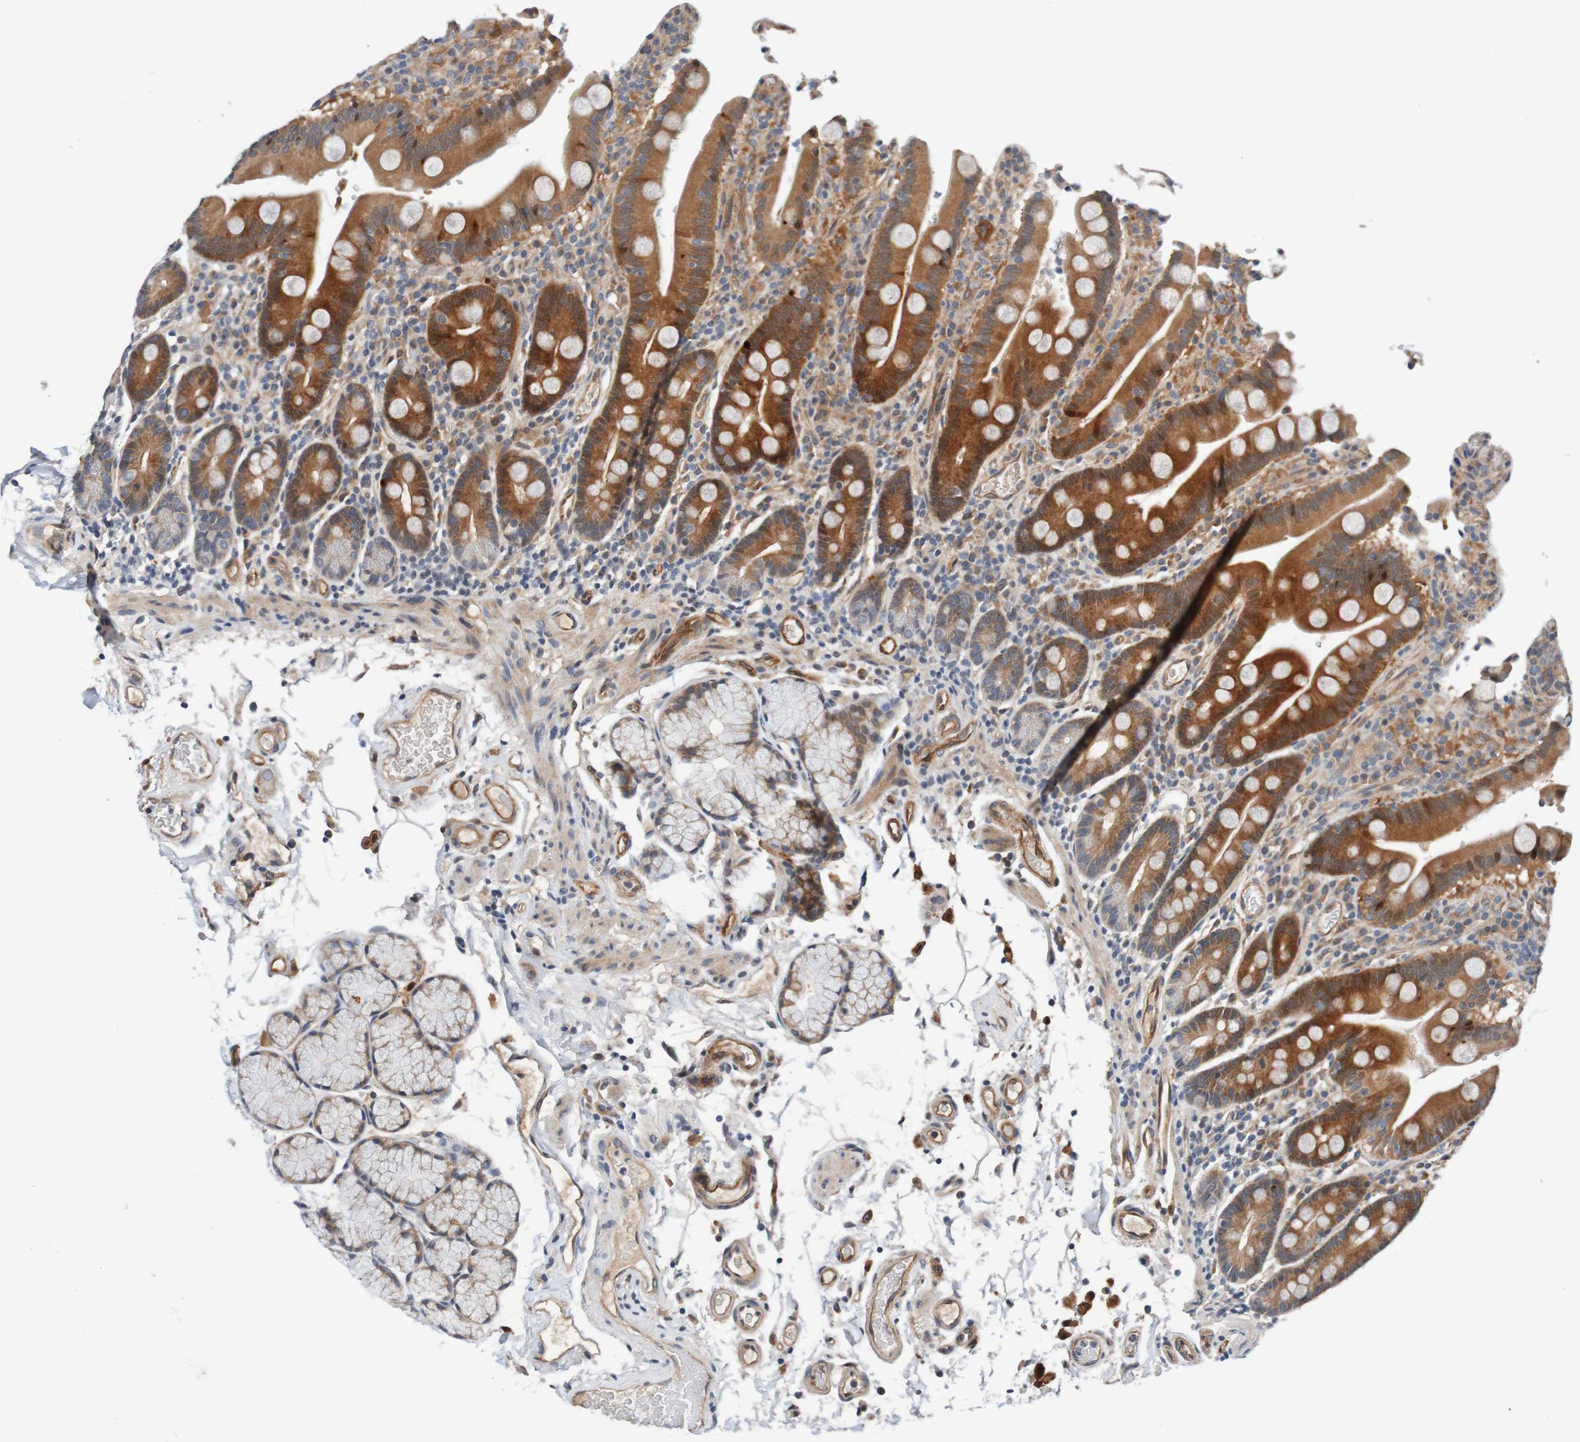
{"staining": {"intensity": "strong", "quantity": ">75%", "location": "cytoplasmic/membranous"}, "tissue": "duodenum", "cell_type": "Glandular cells", "image_type": "normal", "snomed": [{"axis": "morphology", "description": "Normal tissue, NOS"}, {"axis": "topography", "description": "Small intestine, NOS"}], "caption": "DAB (3,3'-diaminobenzidine) immunohistochemical staining of benign duodenum displays strong cytoplasmic/membranous protein staining in about >75% of glandular cells.", "gene": "CPED1", "patient": {"sex": "female", "age": 71}}